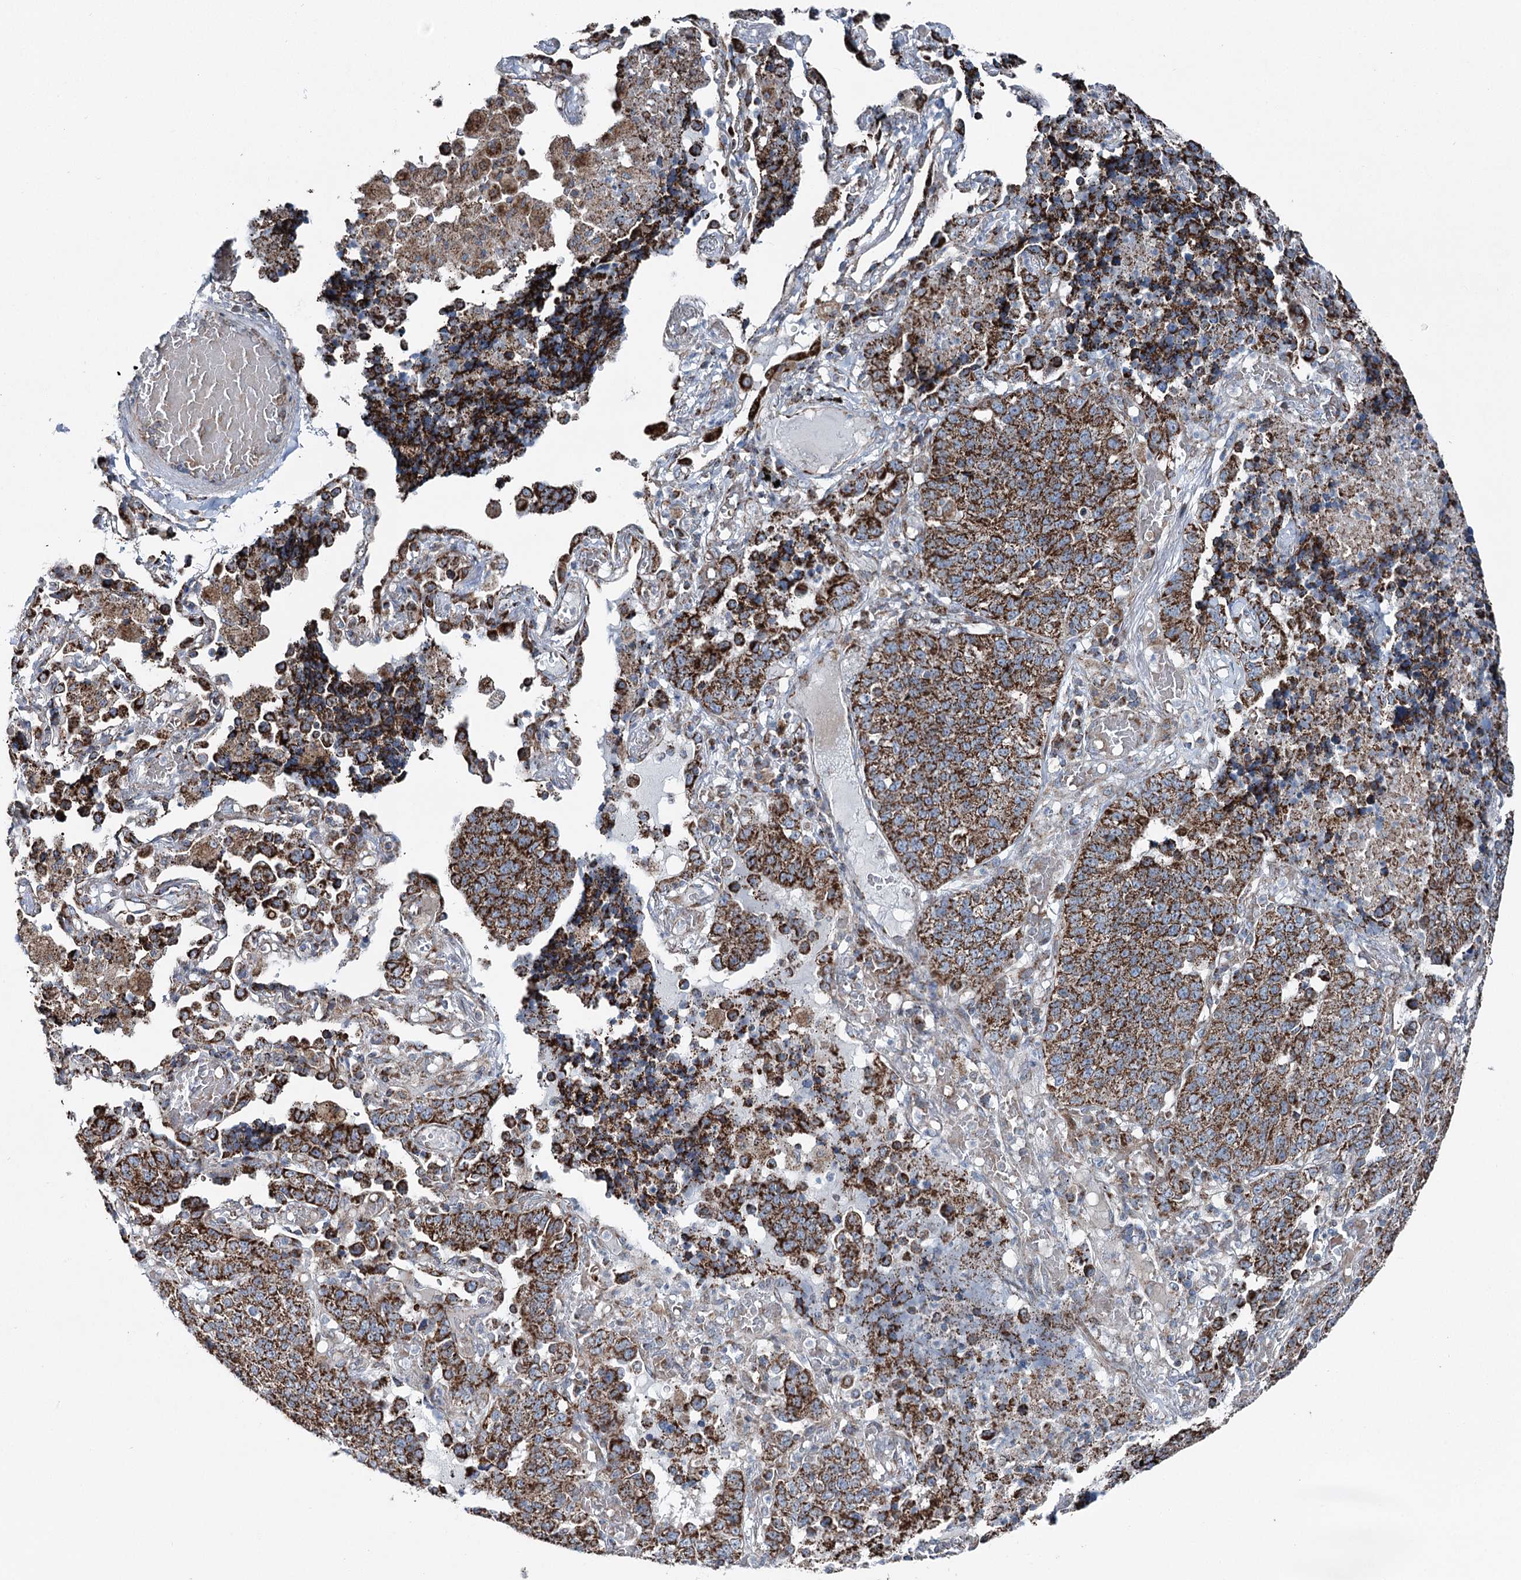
{"staining": {"intensity": "strong", "quantity": ">75%", "location": "cytoplasmic/membranous"}, "tissue": "lung cancer", "cell_type": "Tumor cells", "image_type": "cancer", "snomed": [{"axis": "morphology", "description": "Adenocarcinoma, NOS"}, {"axis": "topography", "description": "Lung"}], "caption": "Protein expression analysis of human lung cancer (adenocarcinoma) reveals strong cytoplasmic/membranous expression in approximately >75% of tumor cells.", "gene": "UCN3", "patient": {"sex": "male", "age": 49}}